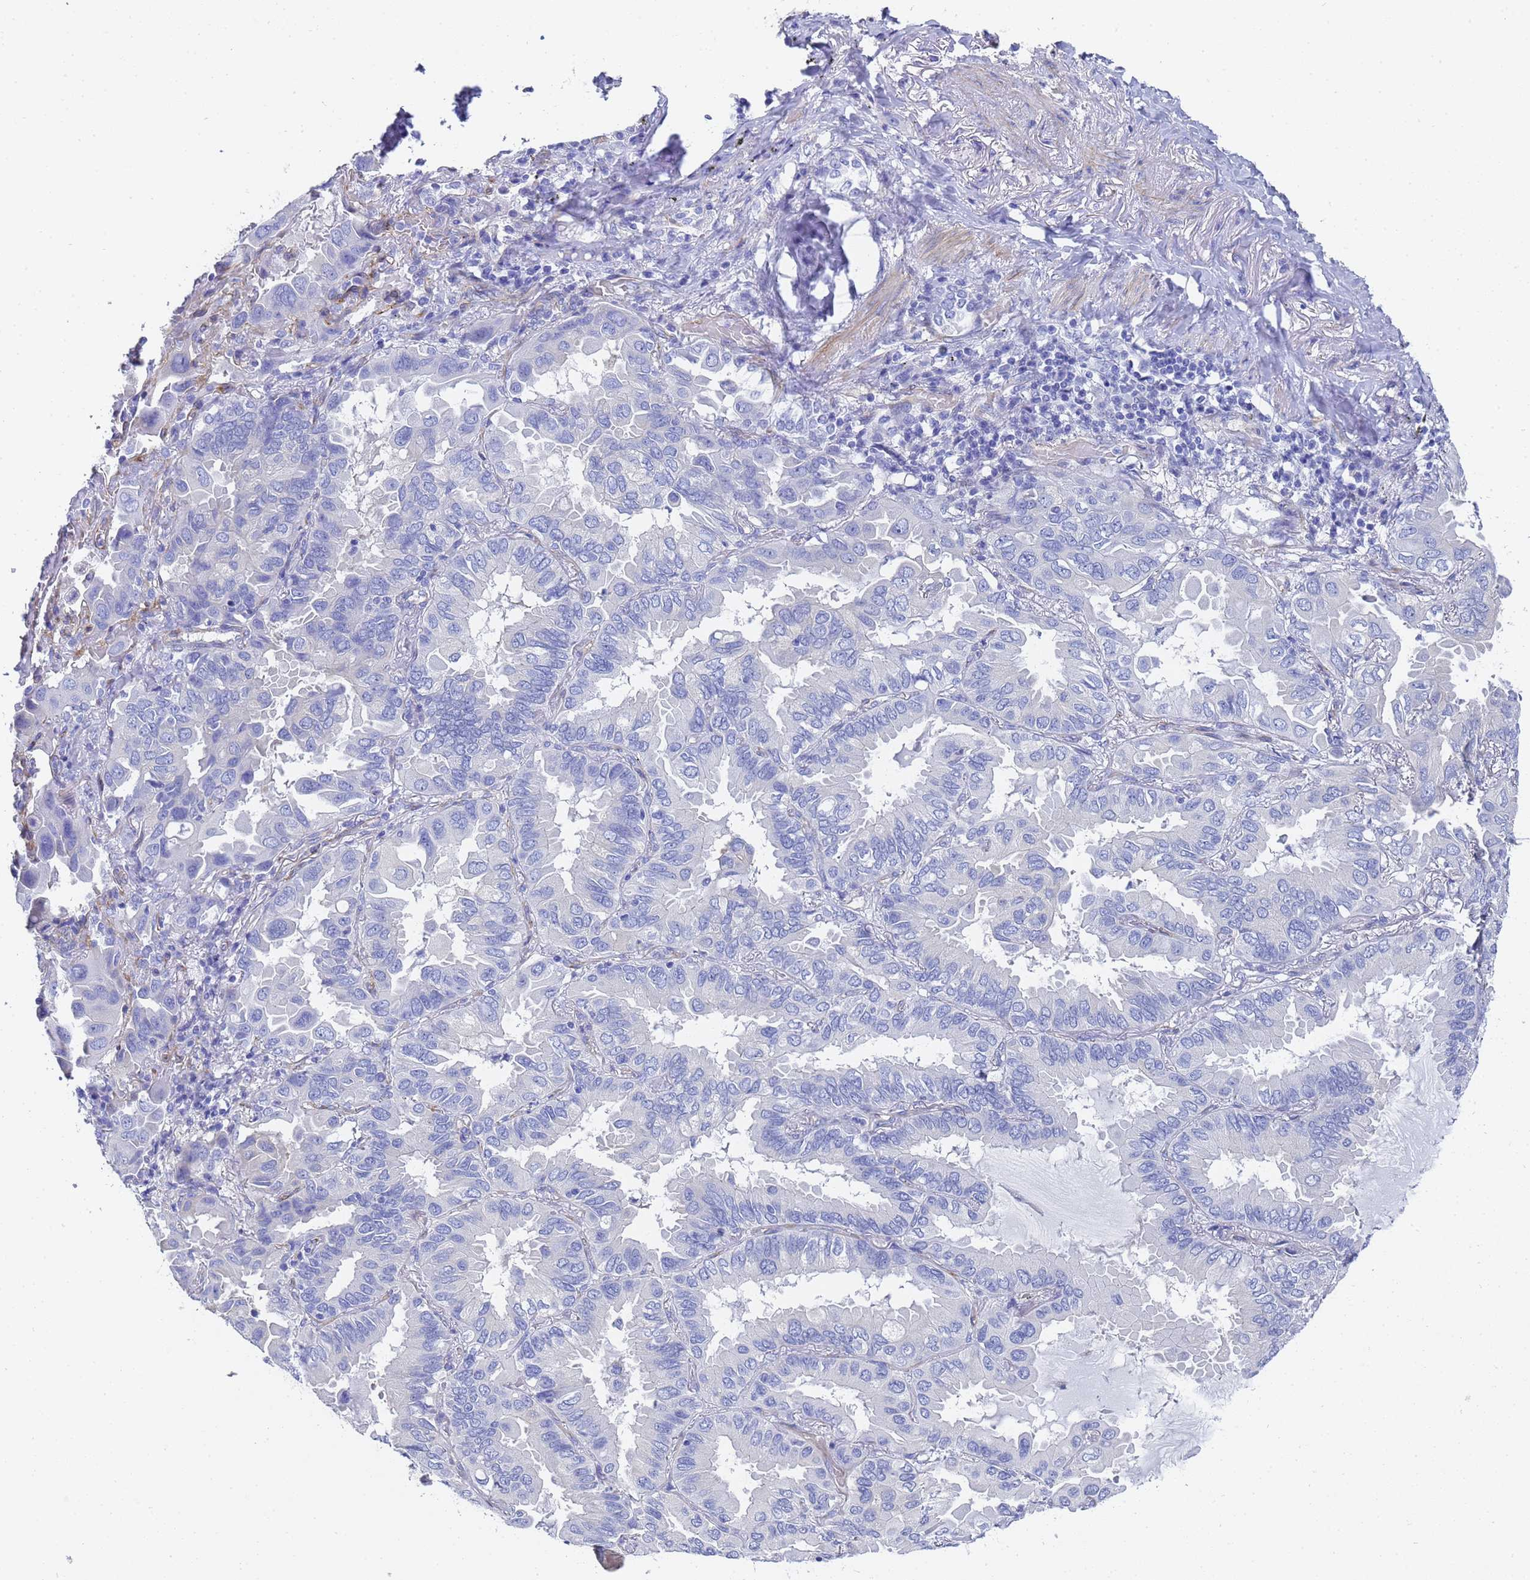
{"staining": {"intensity": "negative", "quantity": "none", "location": "none"}, "tissue": "lung cancer", "cell_type": "Tumor cells", "image_type": "cancer", "snomed": [{"axis": "morphology", "description": "Adenocarcinoma, NOS"}, {"axis": "topography", "description": "Lung"}], "caption": "DAB immunohistochemical staining of adenocarcinoma (lung) shows no significant positivity in tumor cells.", "gene": "TUBB1", "patient": {"sex": "male", "age": 64}}